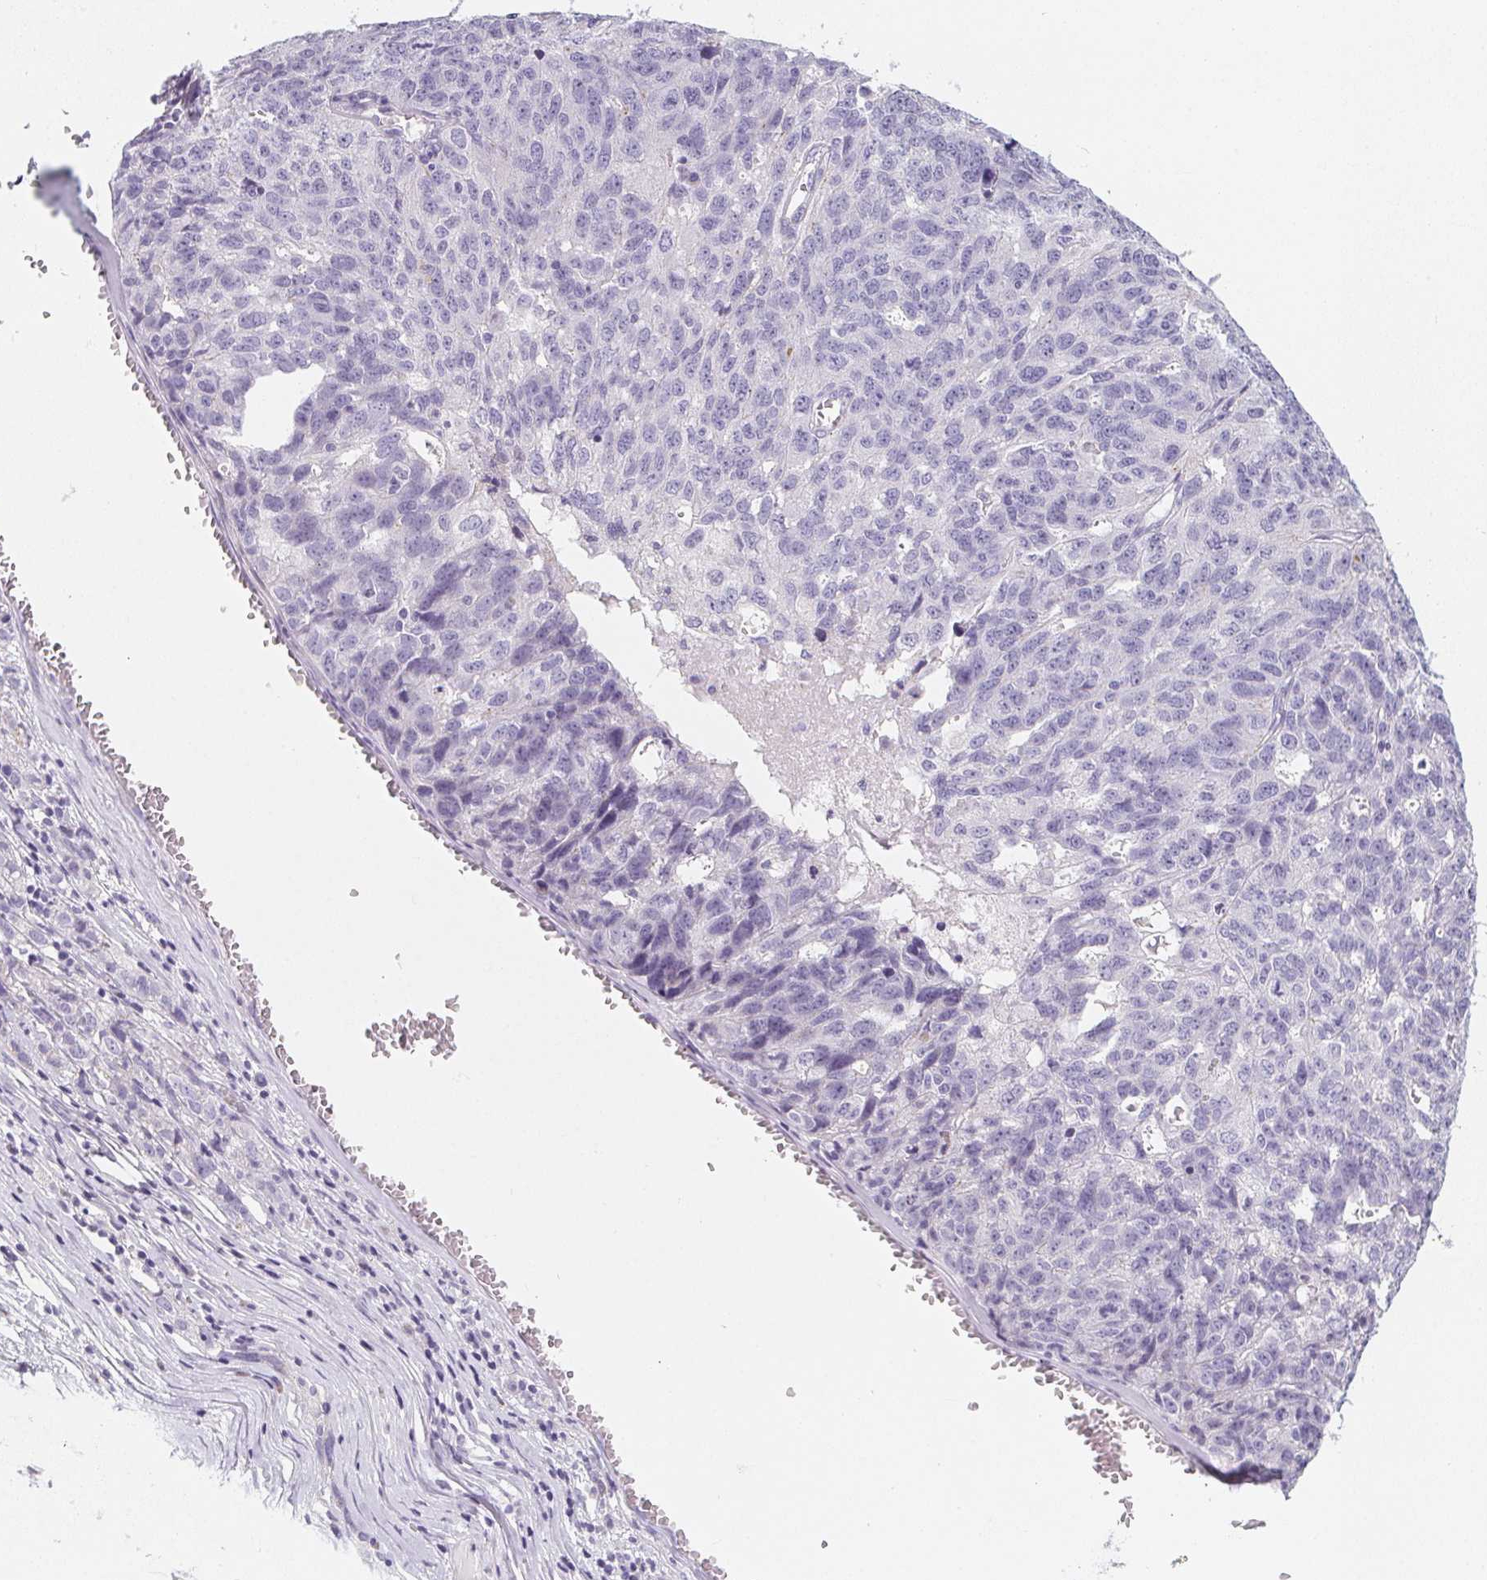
{"staining": {"intensity": "negative", "quantity": "none", "location": "none"}, "tissue": "ovarian cancer", "cell_type": "Tumor cells", "image_type": "cancer", "snomed": [{"axis": "morphology", "description": "Cystadenocarcinoma, serous, NOS"}, {"axis": "topography", "description": "Ovary"}], "caption": "Tumor cells show no significant staining in ovarian serous cystadenocarcinoma.", "gene": "MAP1A", "patient": {"sex": "female", "age": 71}}